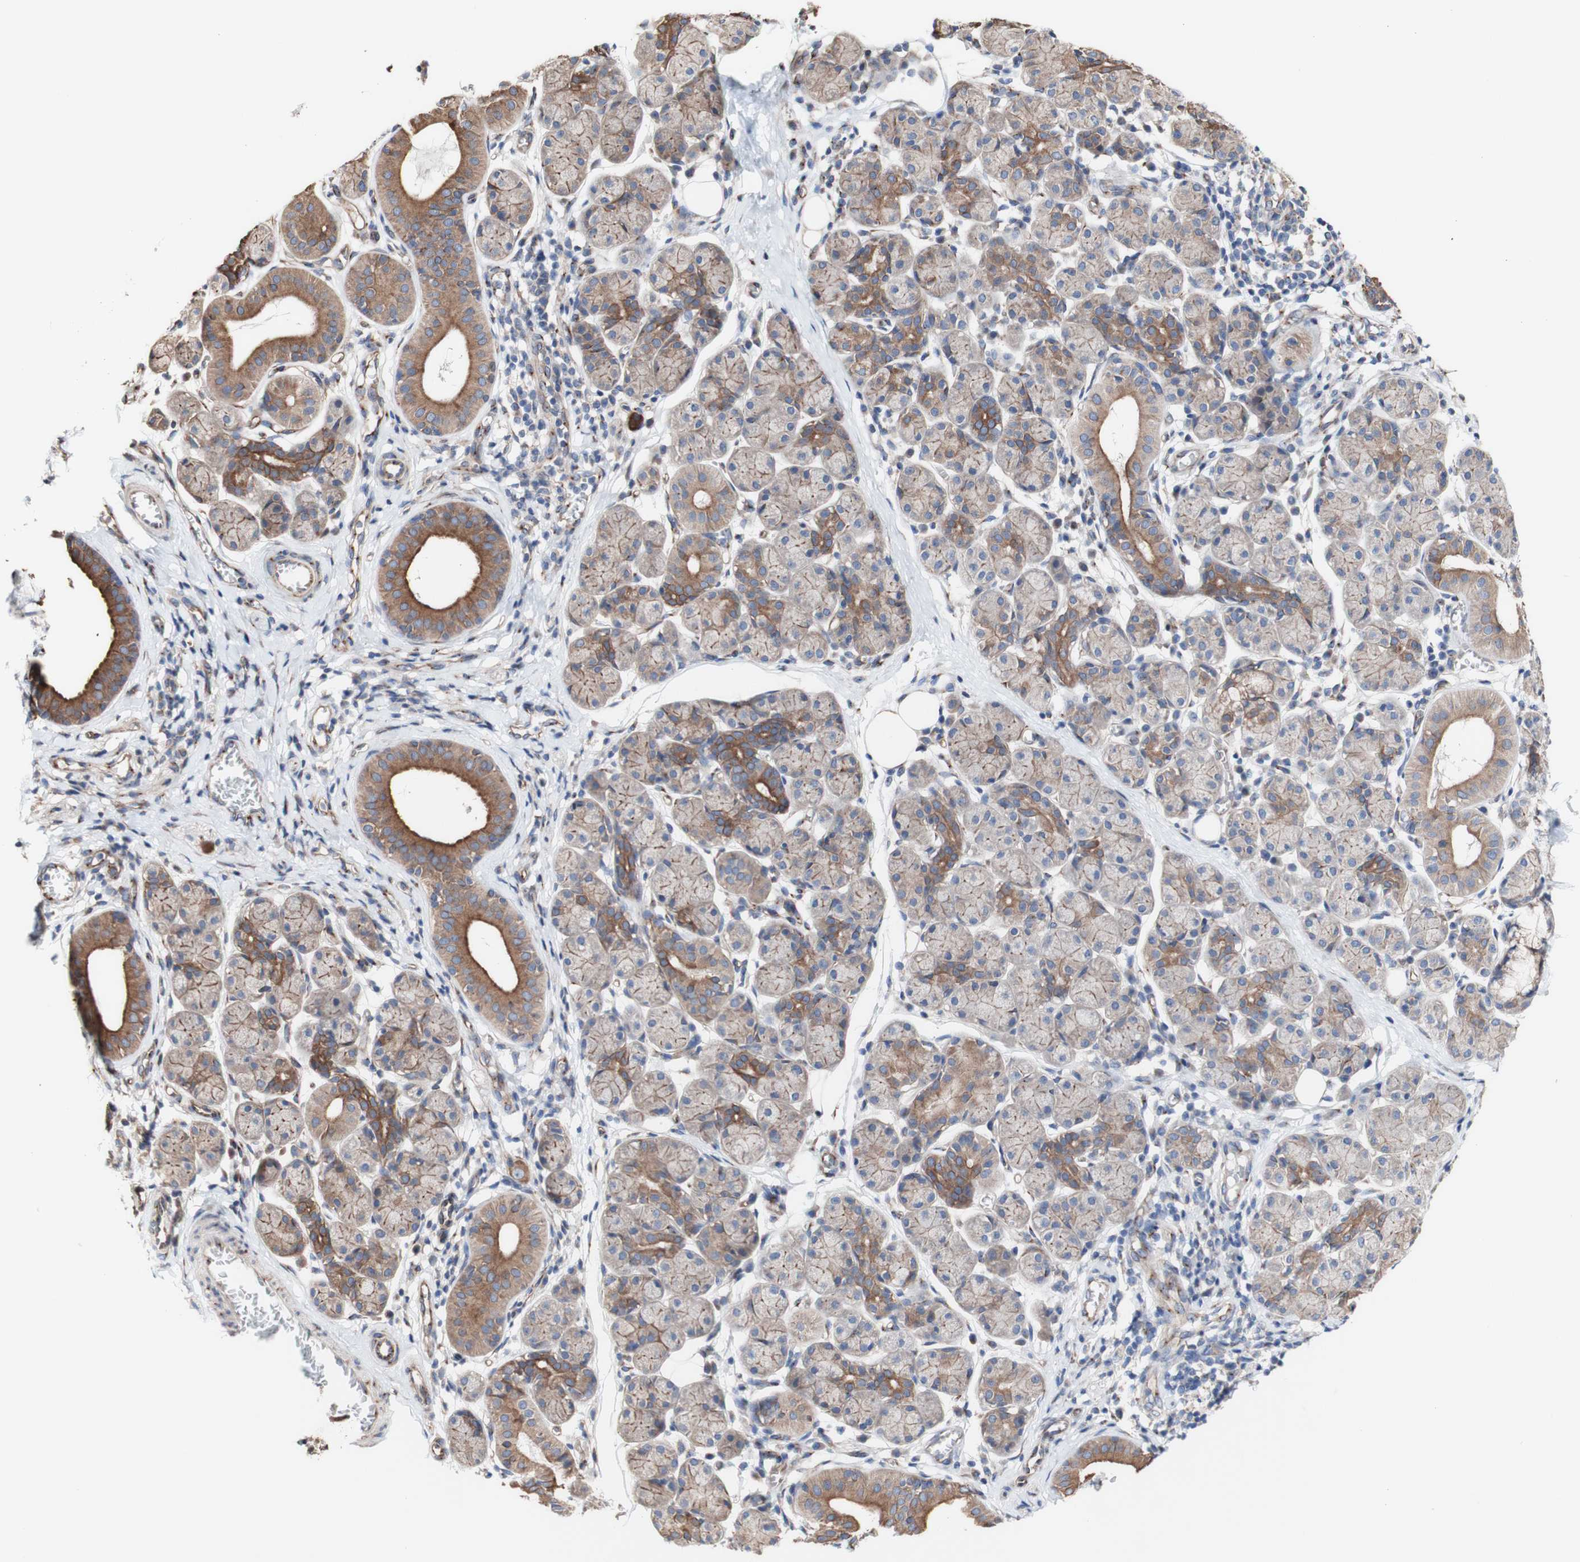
{"staining": {"intensity": "moderate", "quantity": "25%-75%", "location": "cytoplasmic/membranous"}, "tissue": "salivary gland", "cell_type": "Glandular cells", "image_type": "normal", "snomed": [{"axis": "morphology", "description": "Normal tissue, NOS"}, {"axis": "morphology", "description": "Inflammation, NOS"}, {"axis": "topography", "description": "Lymph node"}, {"axis": "topography", "description": "Salivary gland"}], "caption": "Immunohistochemistry (IHC) of benign human salivary gland exhibits medium levels of moderate cytoplasmic/membranous positivity in about 25%-75% of glandular cells.", "gene": "LRIG3", "patient": {"sex": "male", "age": 3}}